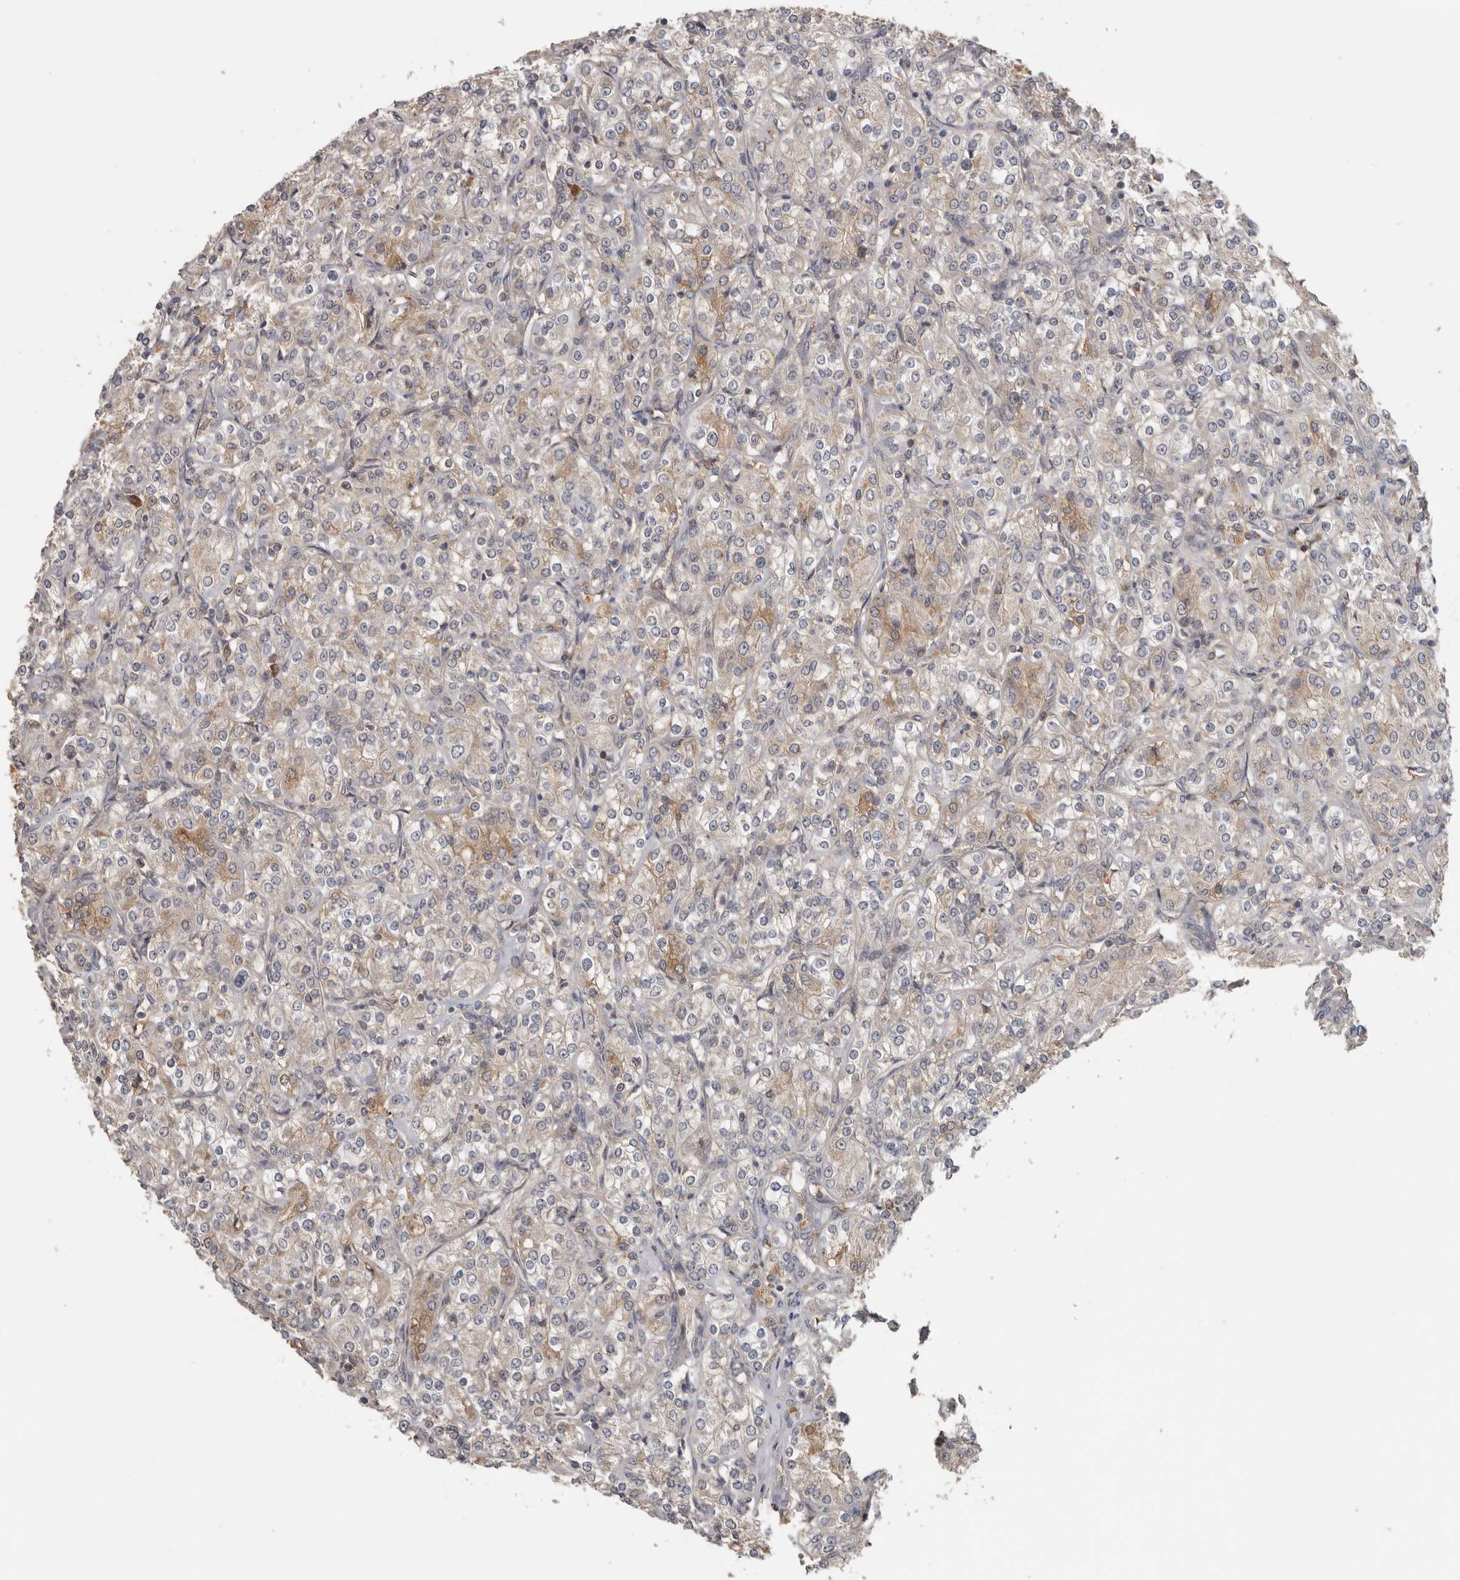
{"staining": {"intensity": "weak", "quantity": "25%-75%", "location": "cytoplasmic/membranous"}, "tissue": "renal cancer", "cell_type": "Tumor cells", "image_type": "cancer", "snomed": [{"axis": "morphology", "description": "Adenocarcinoma, NOS"}, {"axis": "topography", "description": "Kidney"}], "caption": "IHC of human renal cancer displays low levels of weak cytoplasmic/membranous staining in approximately 25%-75% of tumor cells.", "gene": "NMUR1", "patient": {"sex": "male", "age": 77}}